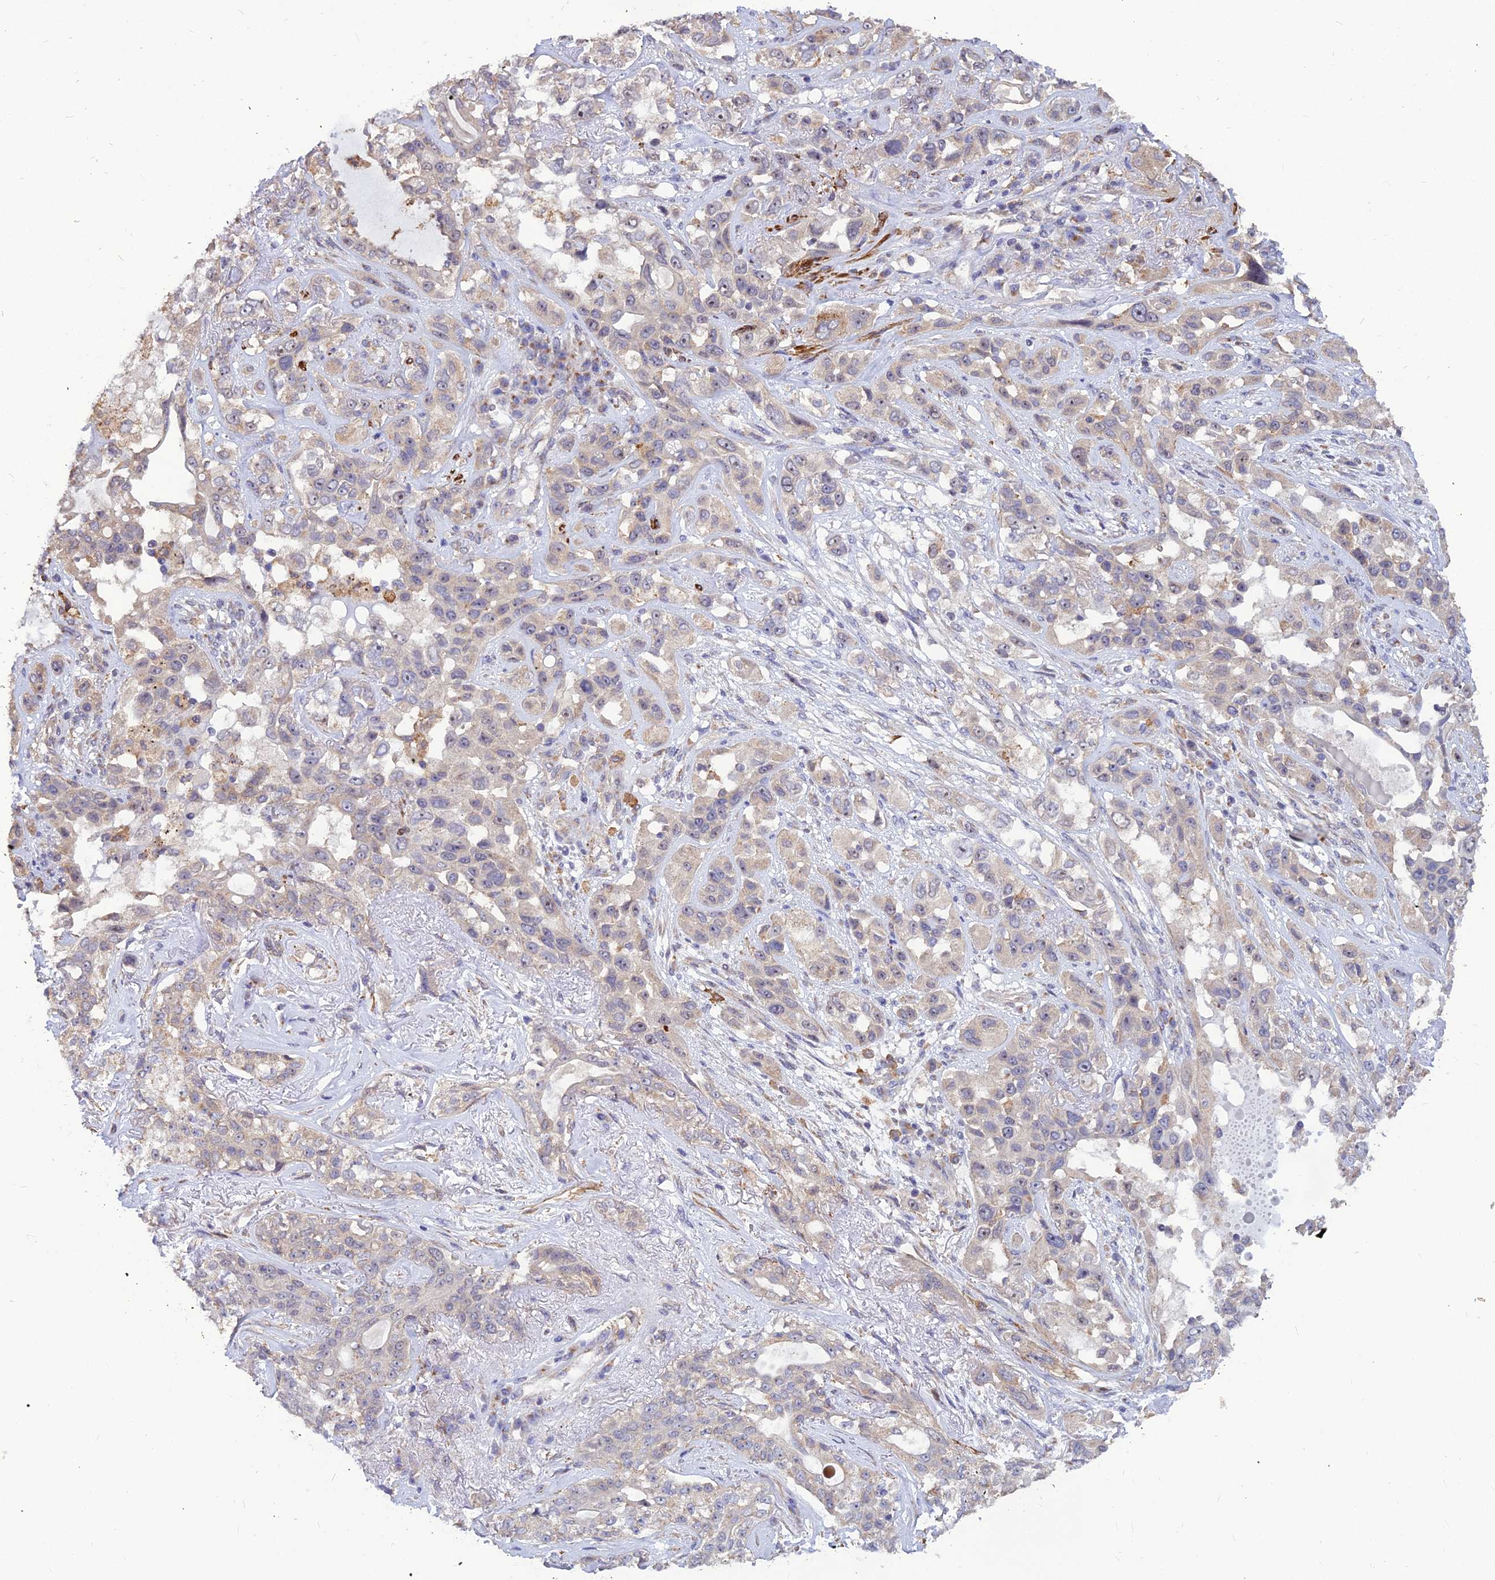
{"staining": {"intensity": "weak", "quantity": "<25%", "location": "cytoplasmic/membranous"}, "tissue": "lung cancer", "cell_type": "Tumor cells", "image_type": "cancer", "snomed": [{"axis": "morphology", "description": "Squamous cell carcinoma, NOS"}, {"axis": "topography", "description": "Lung"}], "caption": "High magnification brightfield microscopy of squamous cell carcinoma (lung) stained with DAB (brown) and counterstained with hematoxylin (blue): tumor cells show no significant expression.", "gene": "LEKR1", "patient": {"sex": "female", "age": 70}}